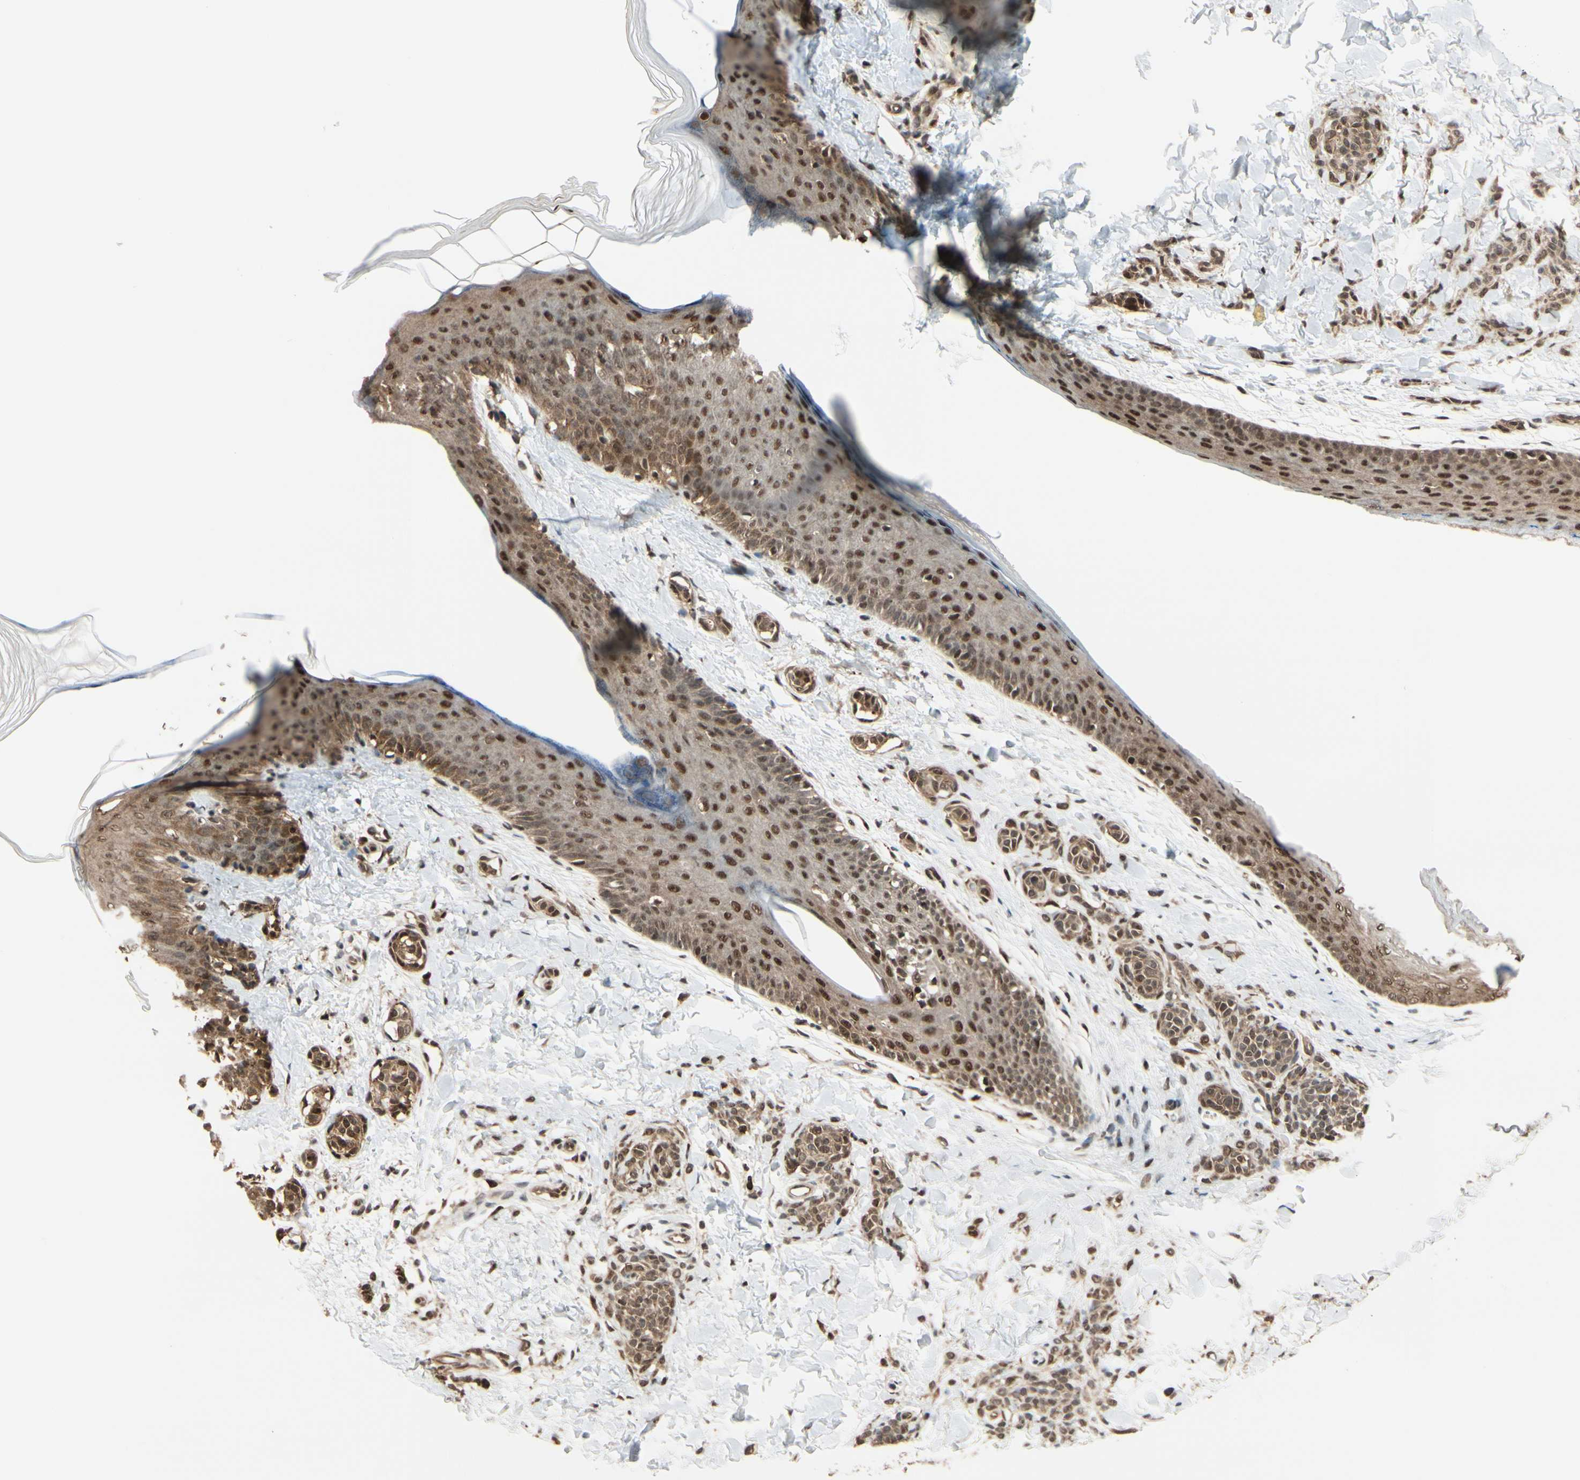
{"staining": {"intensity": "strong", "quantity": ">75%", "location": "cytoplasmic/membranous,nuclear"}, "tissue": "skin", "cell_type": "Fibroblasts", "image_type": "normal", "snomed": [{"axis": "morphology", "description": "Normal tissue, NOS"}, {"axis": "topography", "description": "Skin"}], "caption": "IHC staining of unremarkable skin, which shows high levels of strong cytoplasmic/membranous,nuclear expression in approximately >75% of fibroblasts indicating strong cytoplasmic/membranous,nuclear protein staining. The staining was performed using DAB (brown) for protein detection and nuclei were counterstained in hematoxylin (blue).", "gene": "HSF1", "patient": {"sex": "male", "age": 16}}